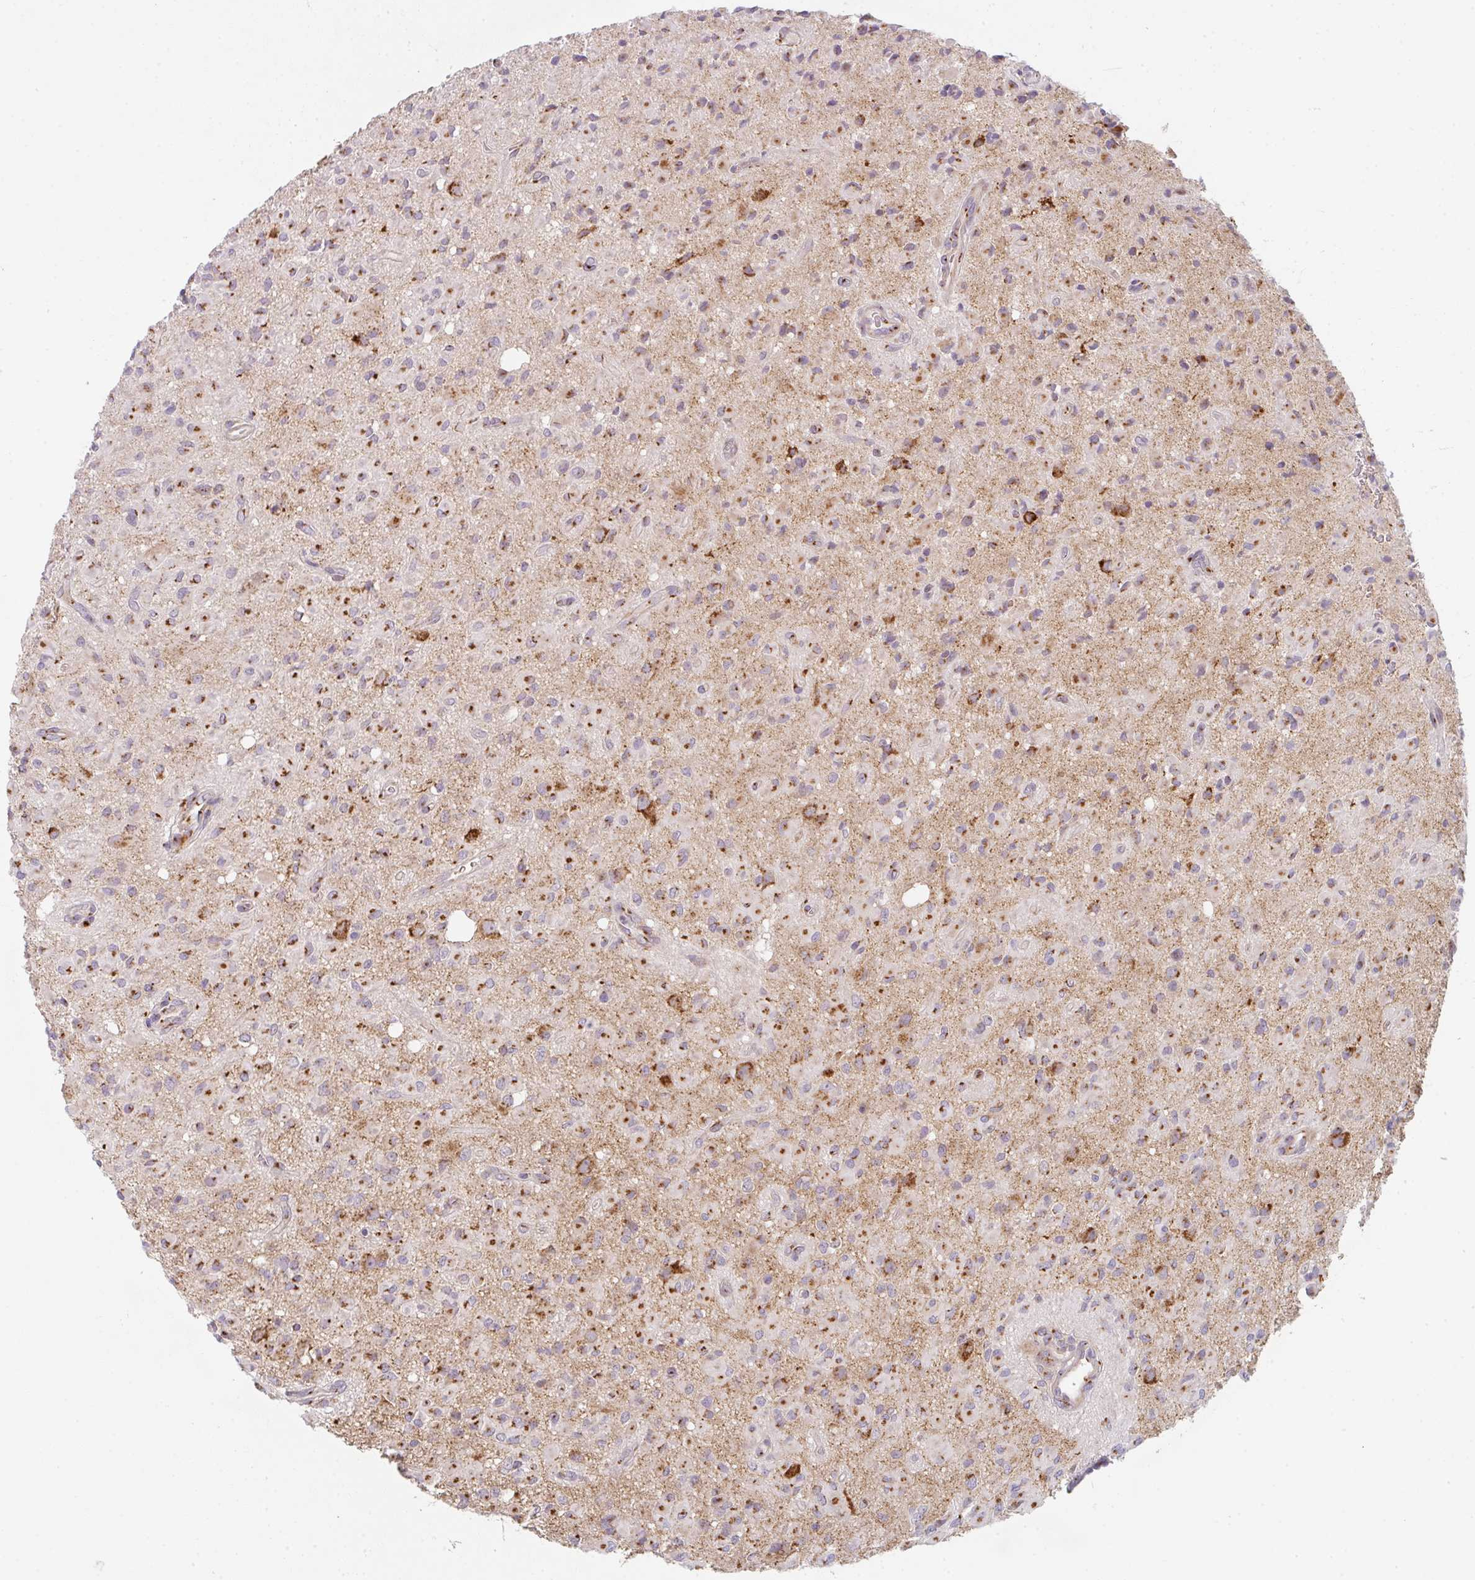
{"staining": {"intensity": "strong", "quantity": ">75%", "location": "cytoplasmic/membranous"}, "tissue": "glioma", "cell_type": "Tumor cells", "image_type": "cancer", "snomed": [{"axis": "morphology", "description": "Glioma, malignant, Low grade"}, {"axis": "topography", "description": "Brain"}], "caption": "Human malignant glioma (low-grade) stained with a protein marker reveals strong staining in tumor cells.", "gene": "GVQW3", "patient": {"sex": "female", "age": 33}}